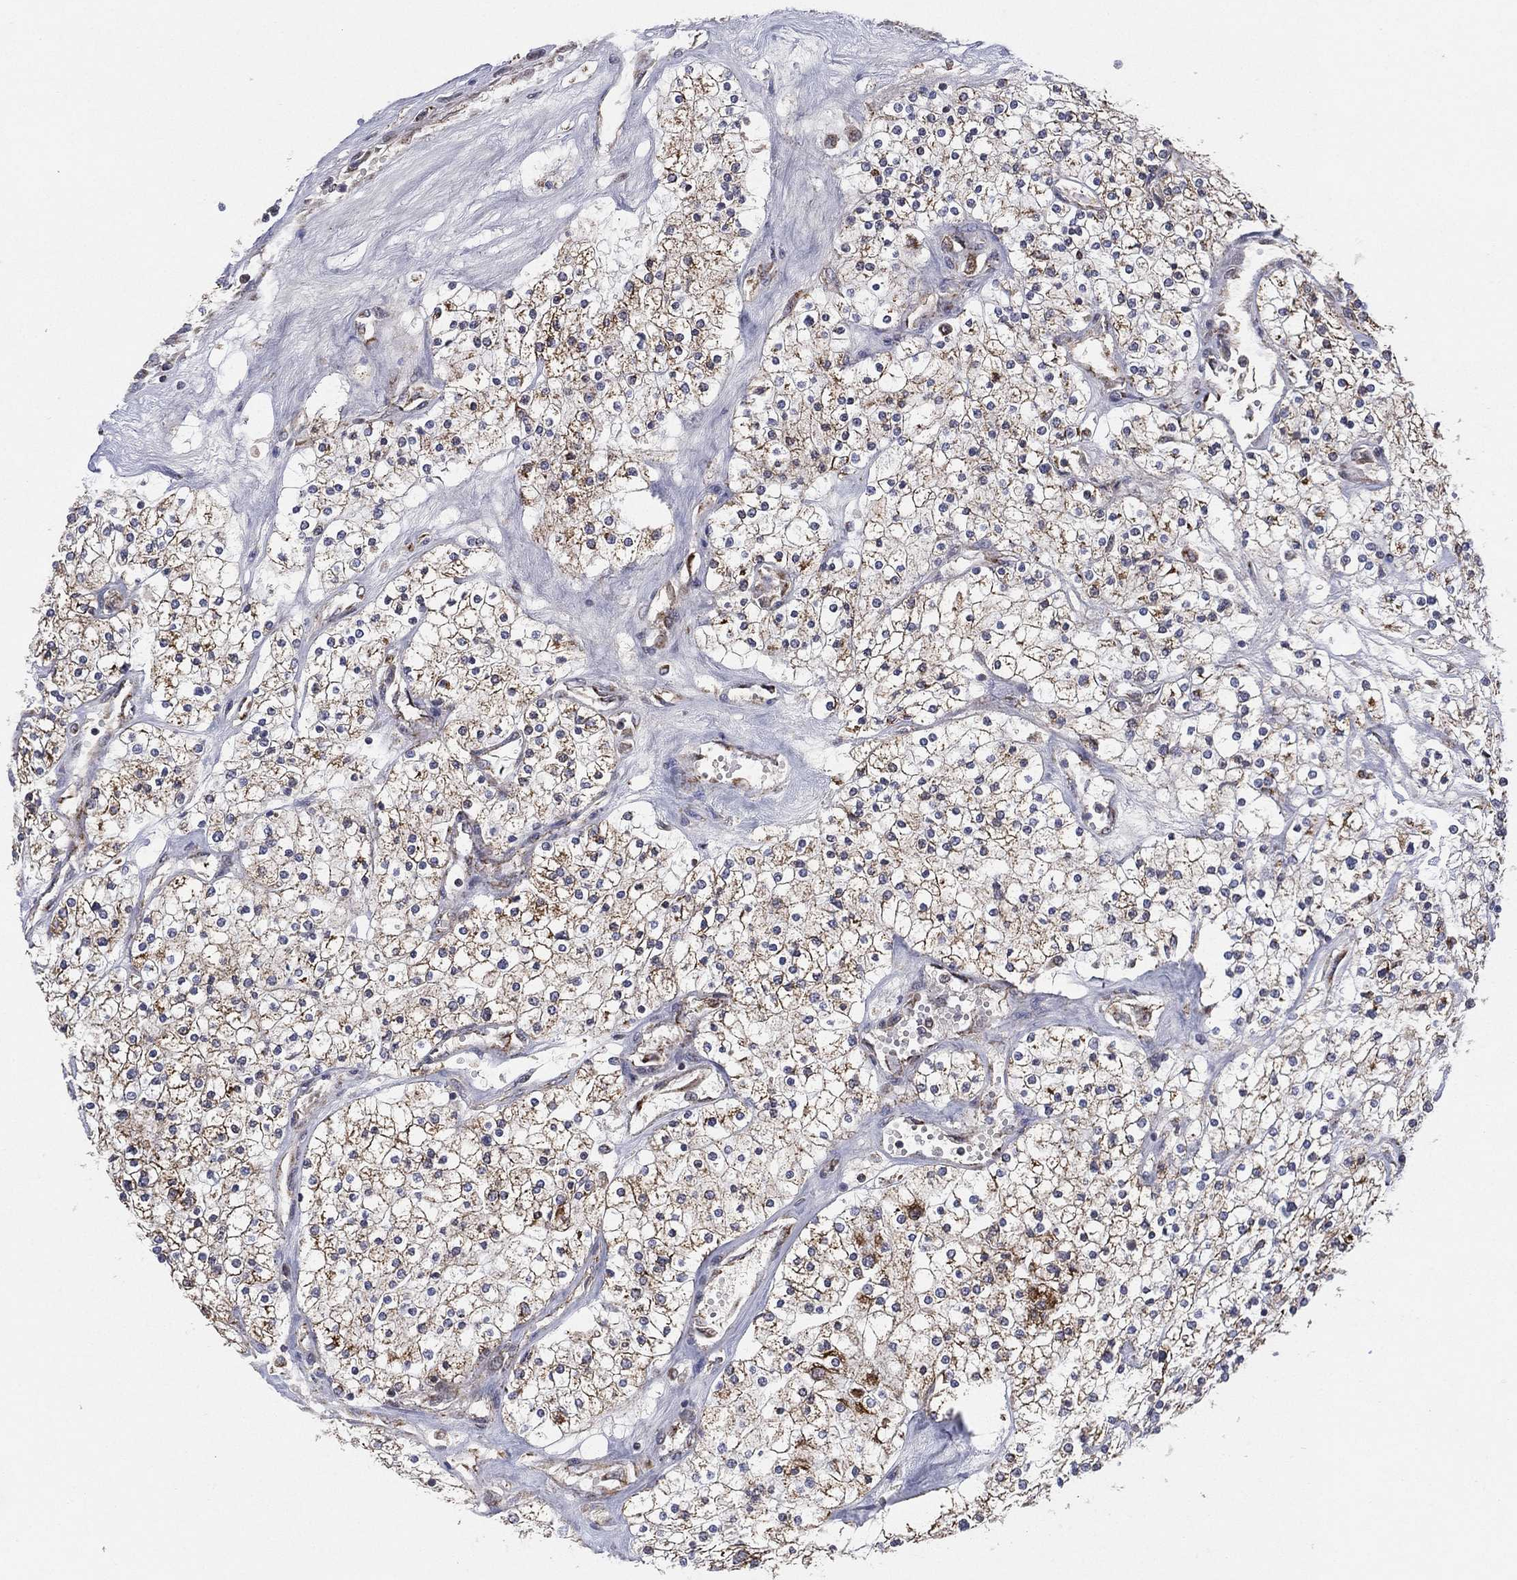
{"staining": {"intensity": "moderate", "quantity": ">75%", "location": "cytoplasmic/membranous"}, "tissue": "renal cancer", "cell_type": "Tumor cells", "image_type": "cancer", "snomed": [{"axis": "morphology", "description": "Adenocarcinoma, NOS"}, {"axis": "topography", "description": "Kidney"}], "caption": "IHC of renal cancer reveals medium levels of moderate cytoplasmic/membranous staining in approximately >75% of tumor cells.", "gene": "PSMG4", "patient": {"sex": "male", "age": 80}}